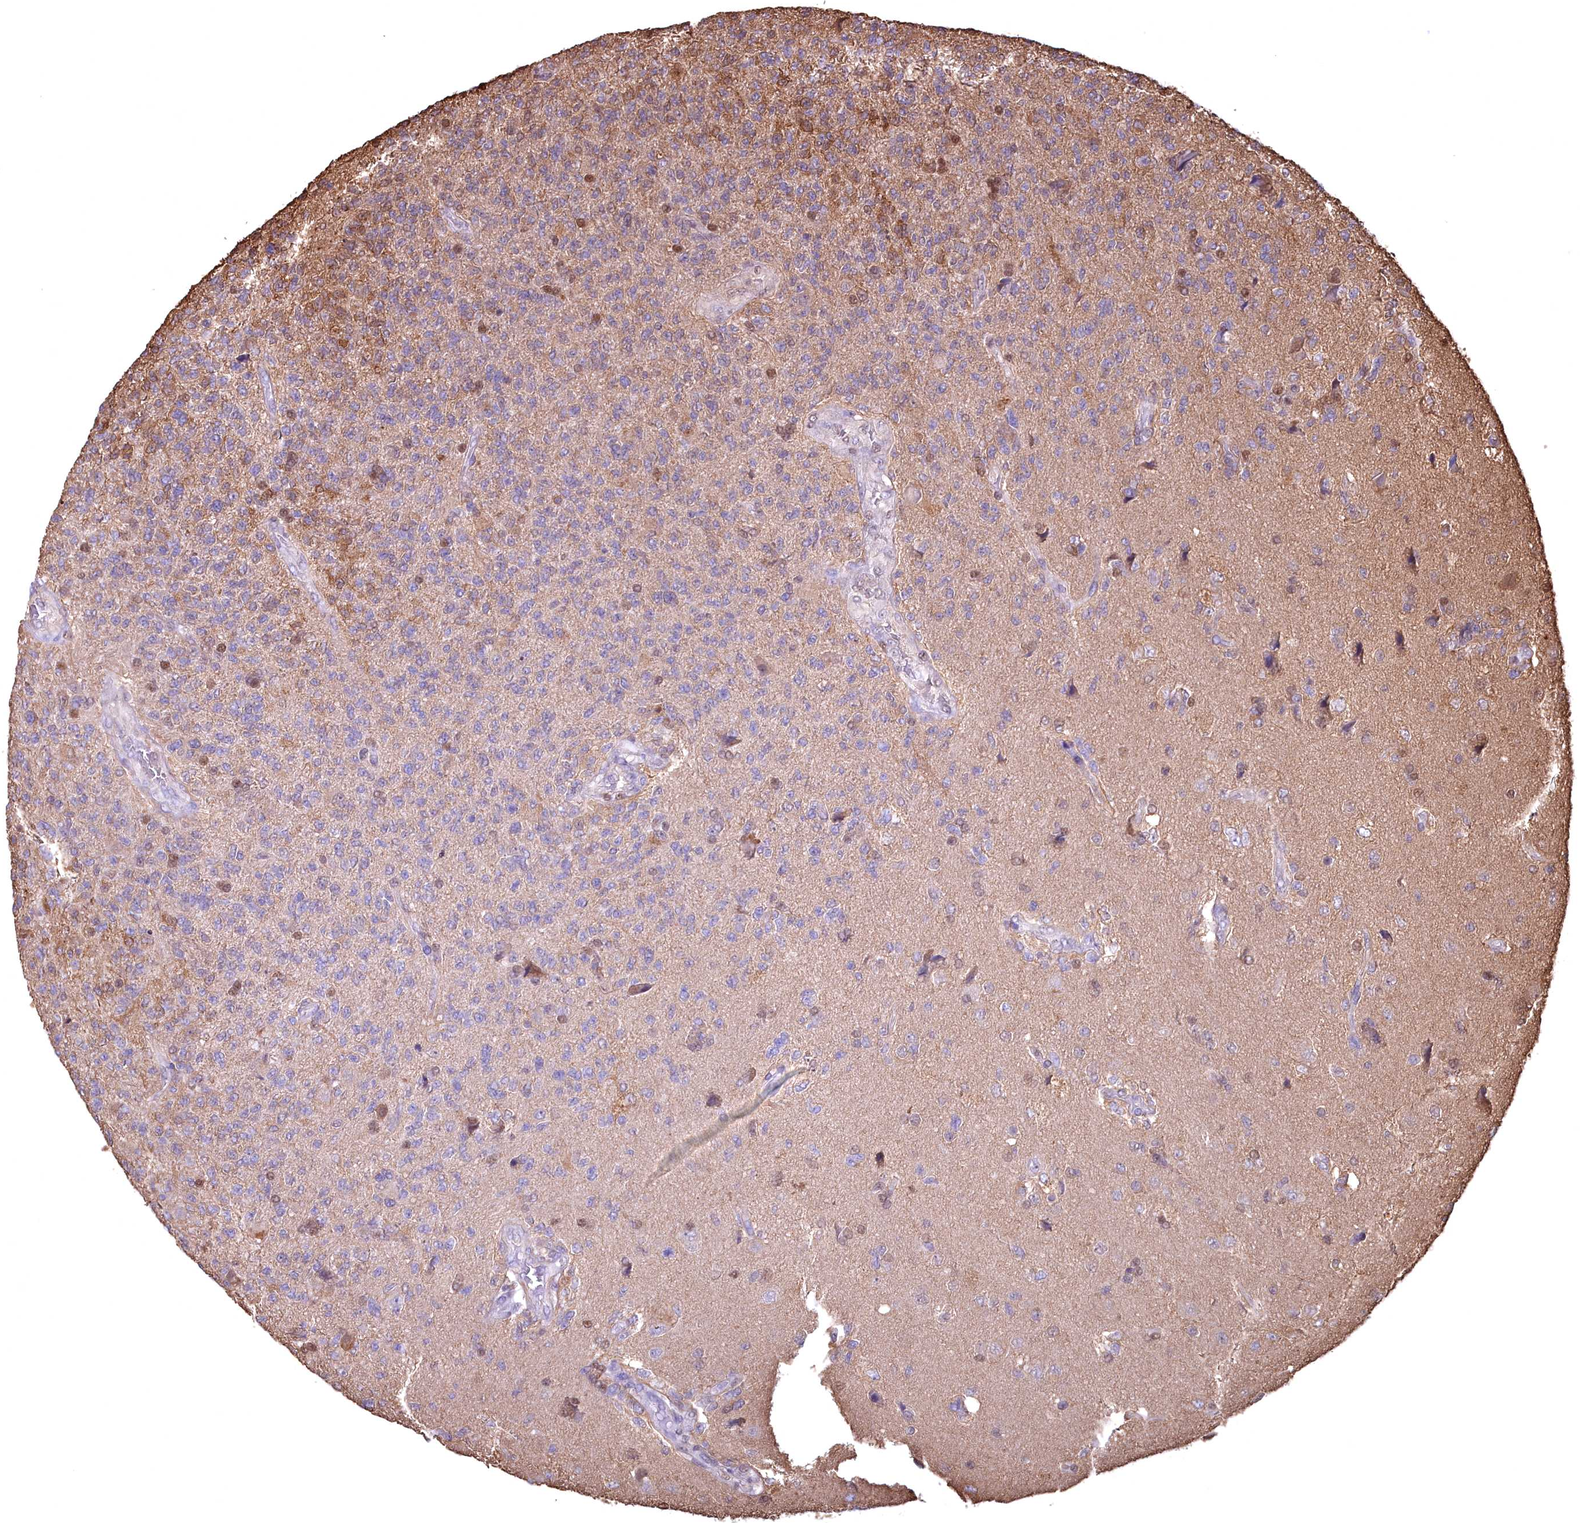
{"staining": {"intensity": "negative", "quantity": "none", "location": "none"}, "tissue": "glioma", "cell_type": "Tumor cells", "image_type": "cancer", "snomed": [{"axis": "morphology", "description": "Glioma, malignant, High grade"}, {"axis": "topography", "description": "Brain"}], "caption": "Glioma was stained to show a protein in brown. There is no significant positivity in tumor cells.", "gene": "GAPDH", "patient": {"sex": "male", "age": 56}}